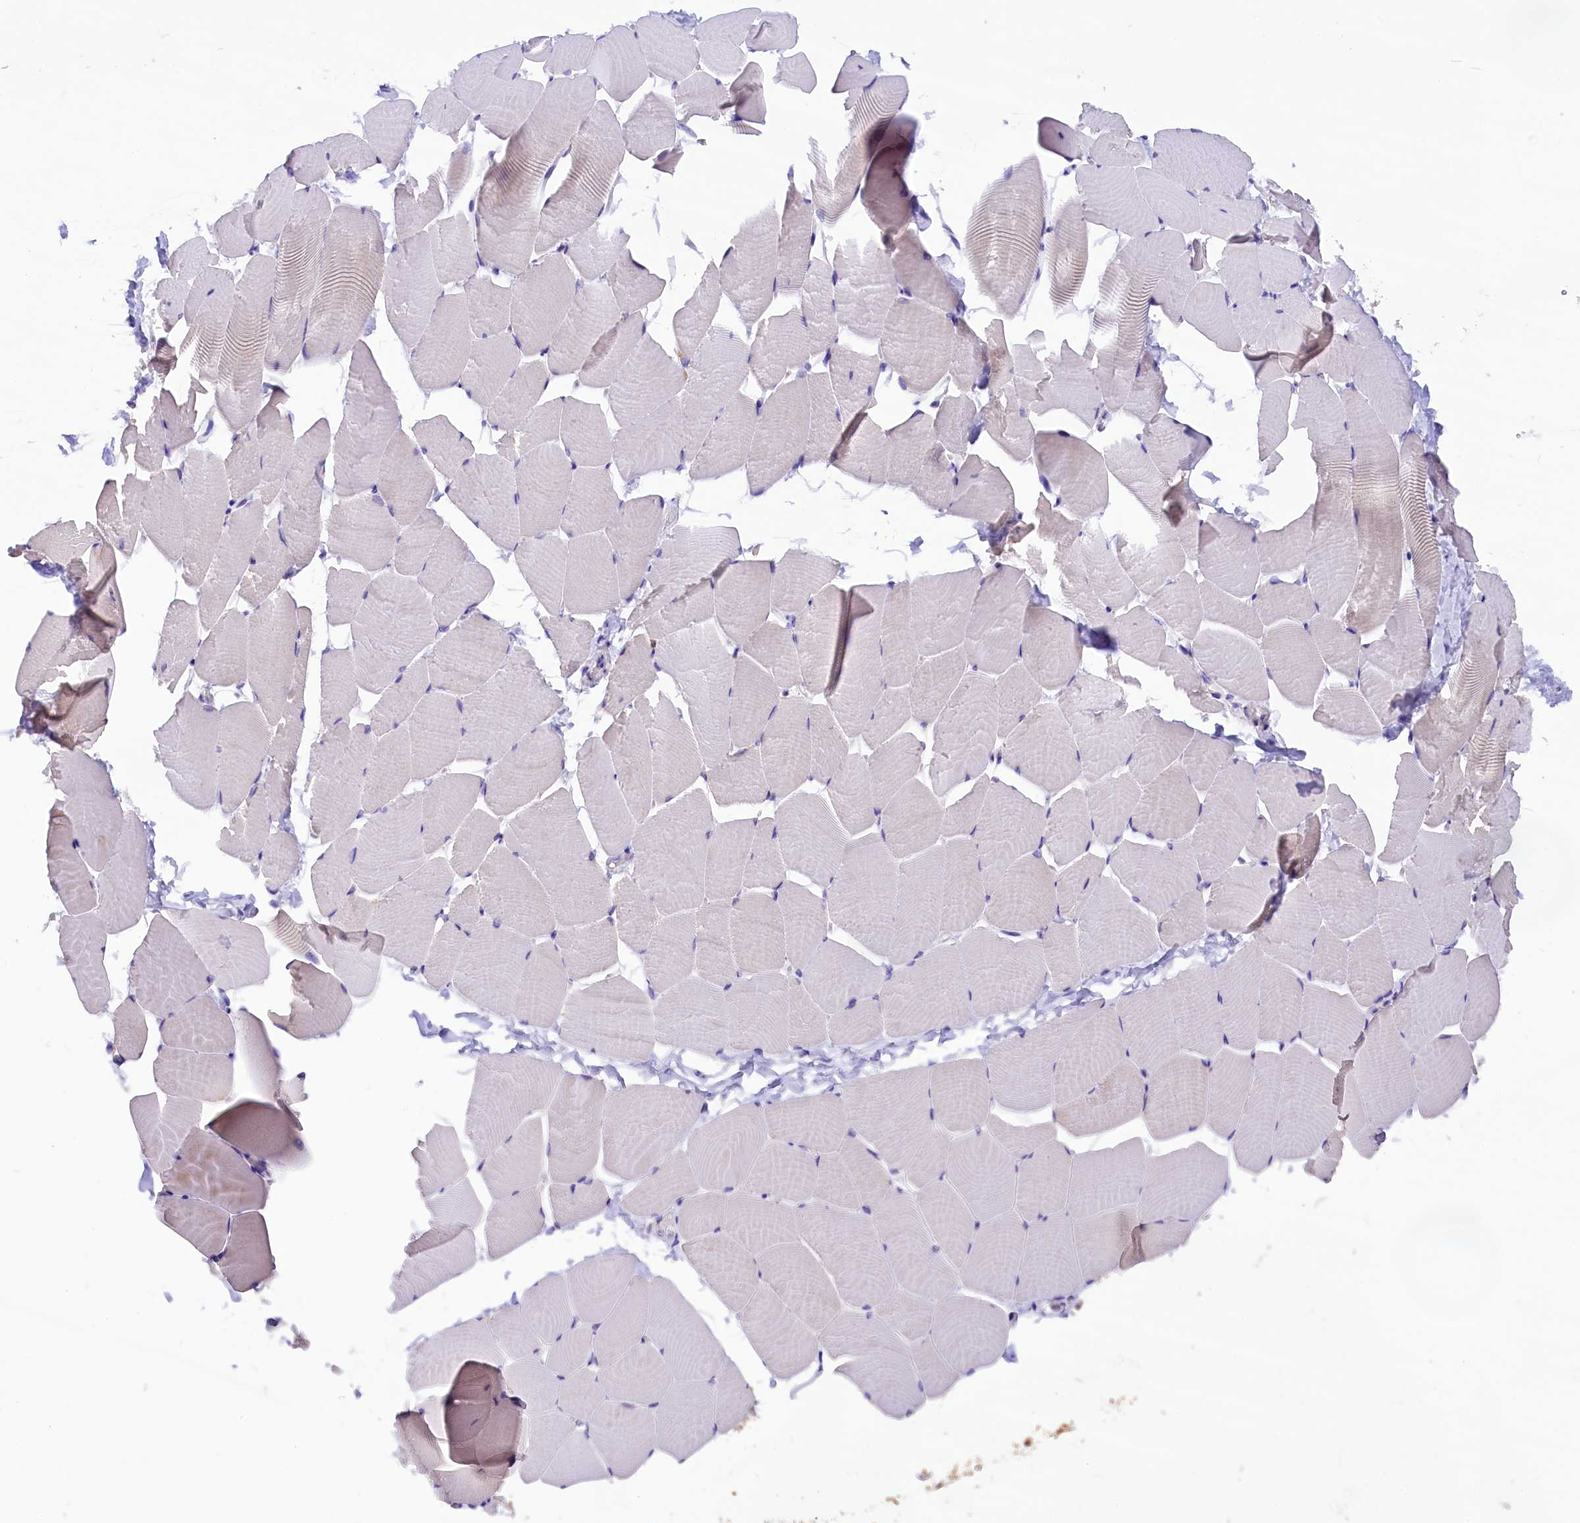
{"staining": {"intensity": "negative", "quantity": "none", "location": "none"}, "tissue": "skeletal muscle", "cell_type": "Myocytes", "image_type": "normal", "snomed": [{"axis": "morphology", "description": "Normal tissue, NOS"}, {"axis": "topography", "description": "Skeletal muscle"}], "caption": "The IHC histopathology image has no significant positivity in myocytes of skeletal muscle.", "gene": "AP3B2", "patient": {"sex": "male", "age": 25}}